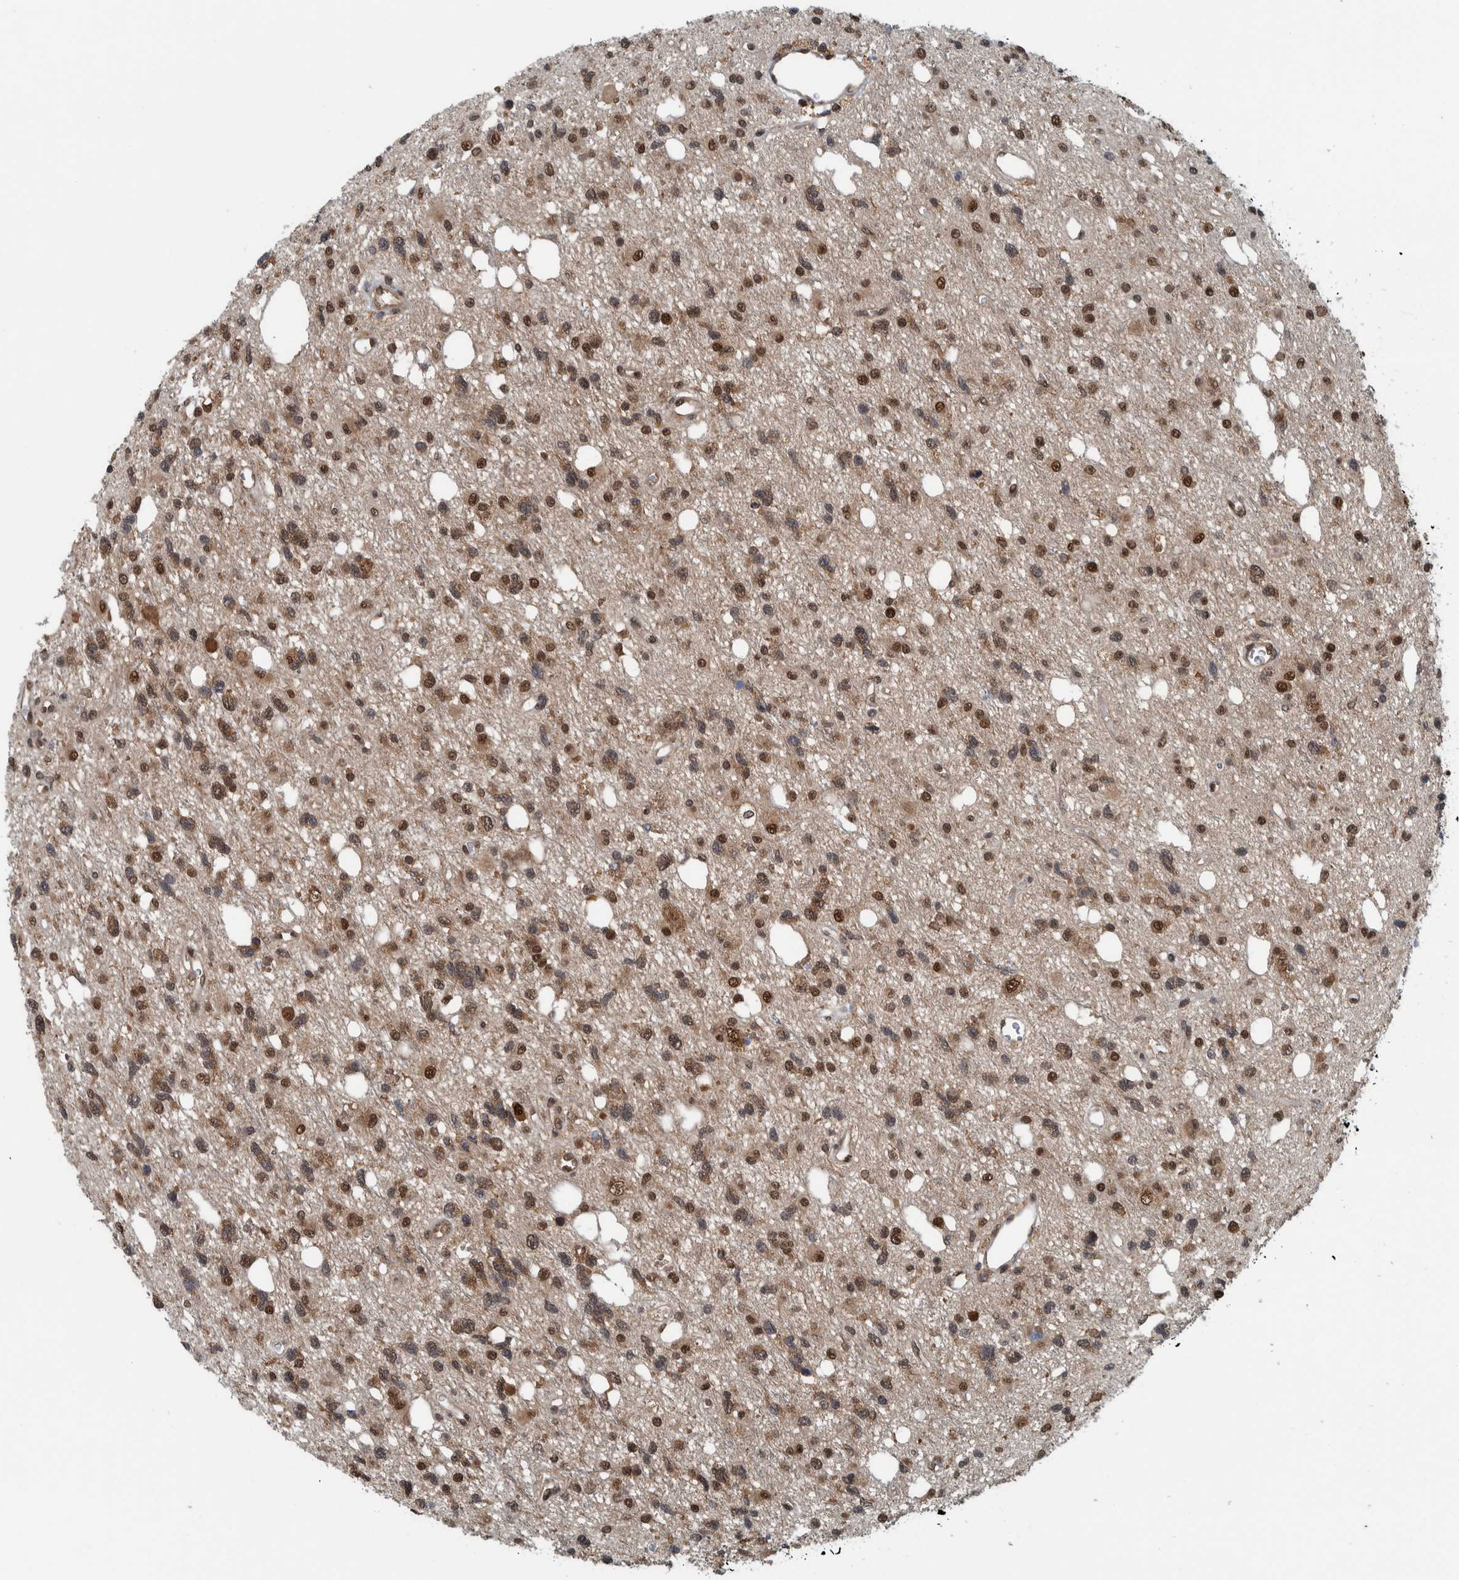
{"staining": {"intensity": "strong", "quantity": "25%-75%", "location": "nuclear"}, "tissue": "glioma", "cell_type": "Tumor cells", "image_type": "cancer", "snomed": [{"axis": "morphology", "description": "Glioma, malignant, High grade"}, {"axis": "topography", "description": "Brain"}], "caption": "Immunohistochemical staining of glioma demonstrates high levels of strong nuclear expression in approximately 25%-75% of tumor cells. Using DAB (brown) and hematoxylin (blue) stains, captured at high magnification using brightfield microscopy.", "gene": "COPS3", "patient": {"sex": "female", "age": 62}}